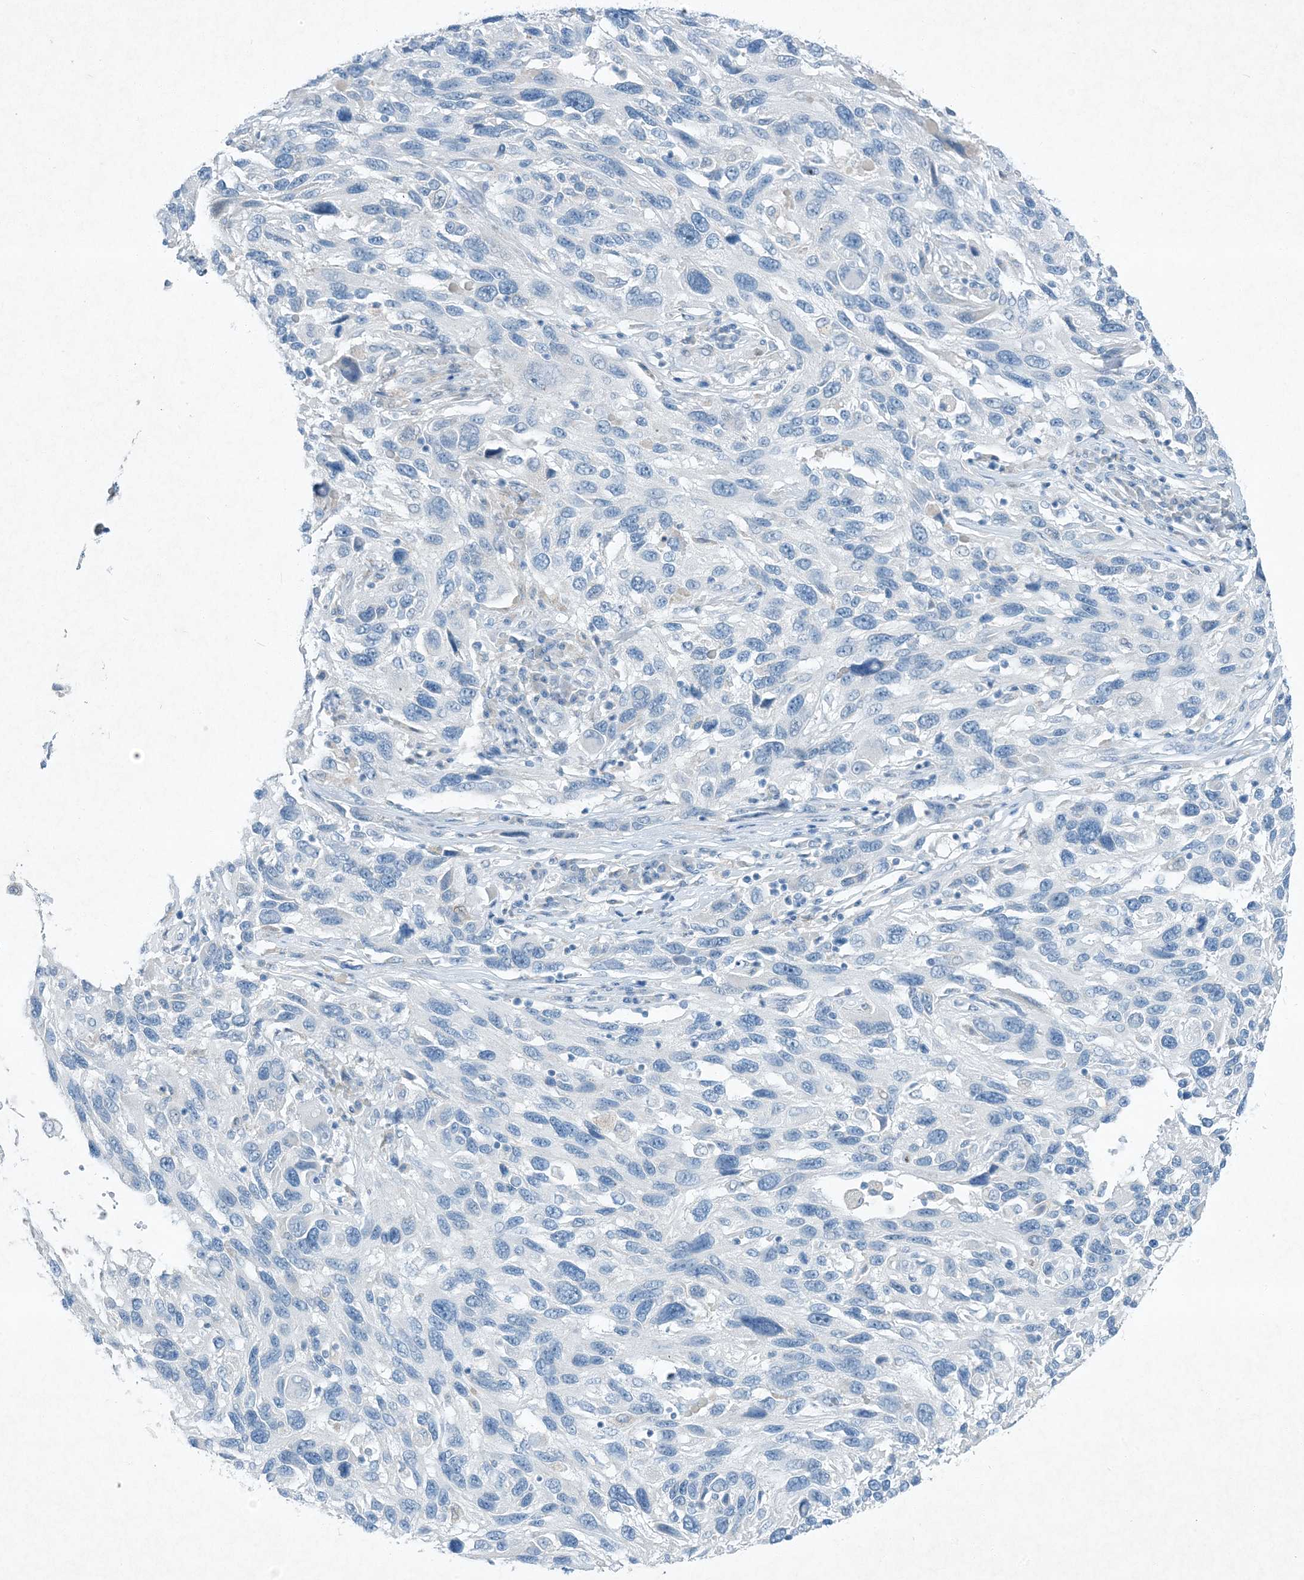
{"staining": {"intensity": "negative", "quantity": "none", "location": "none"}, "tissue": "melanoma", "cell_type": "Tumor cells", "image_type": "cancer", "snomed": [{"axis": "morphology", "description": "Malignant melanoma, NOS"}, {"axis": "topography", "description": "Skin"}], "caption": "Malignant melanoma was stained to show a protein in brown. There is no significant positivity in tumor cells. Brightfield microscopy of immunohistochemistry (IHC) stained with DAB (brown) and hematoxylin (blue), captured at high magnification.", "gene": "PGM5", "patient": {"sex": "male", "age": 53}}